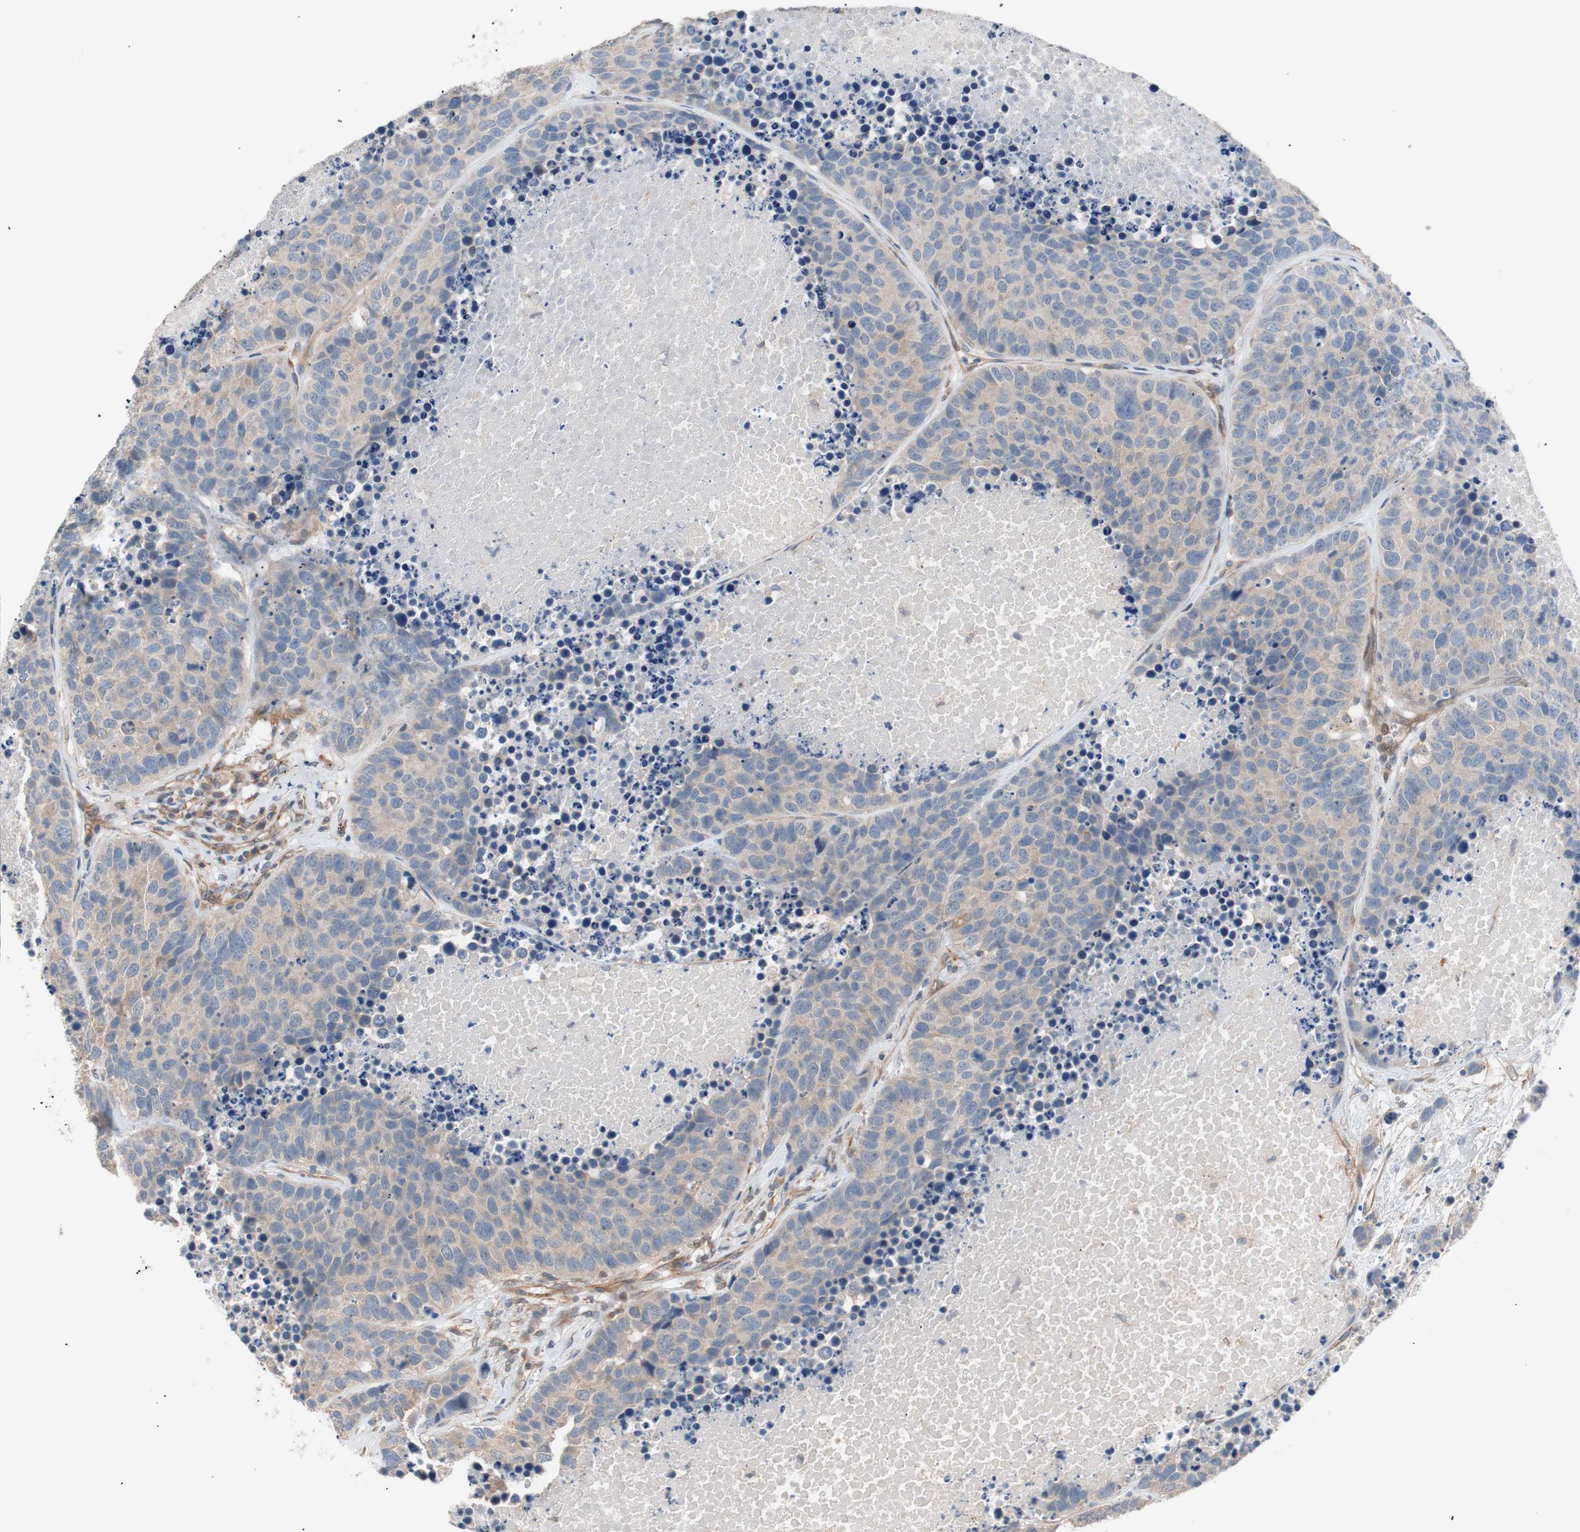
{"staining": {"intensity": "weak", "quantity": "25%-75%", "location": "cytoplasmic/membranous"}, "tissue": "carcinoid", "cell_type": "Tumor cells", "image_type": "cancer", "snomed": [{"axis": "morphology", "description": "Carcinoid, malignant, NOS"}, {"axis": "topography", "description": "Lung"}], "caption": "Brown immunohistochemical staining in carcinoid demonstrates weak cytoplasmic/membranous staining in about 25%-75% of tumor cells.", "gene": "SMG1", "patient": {"sex": "male", "age": 60}}